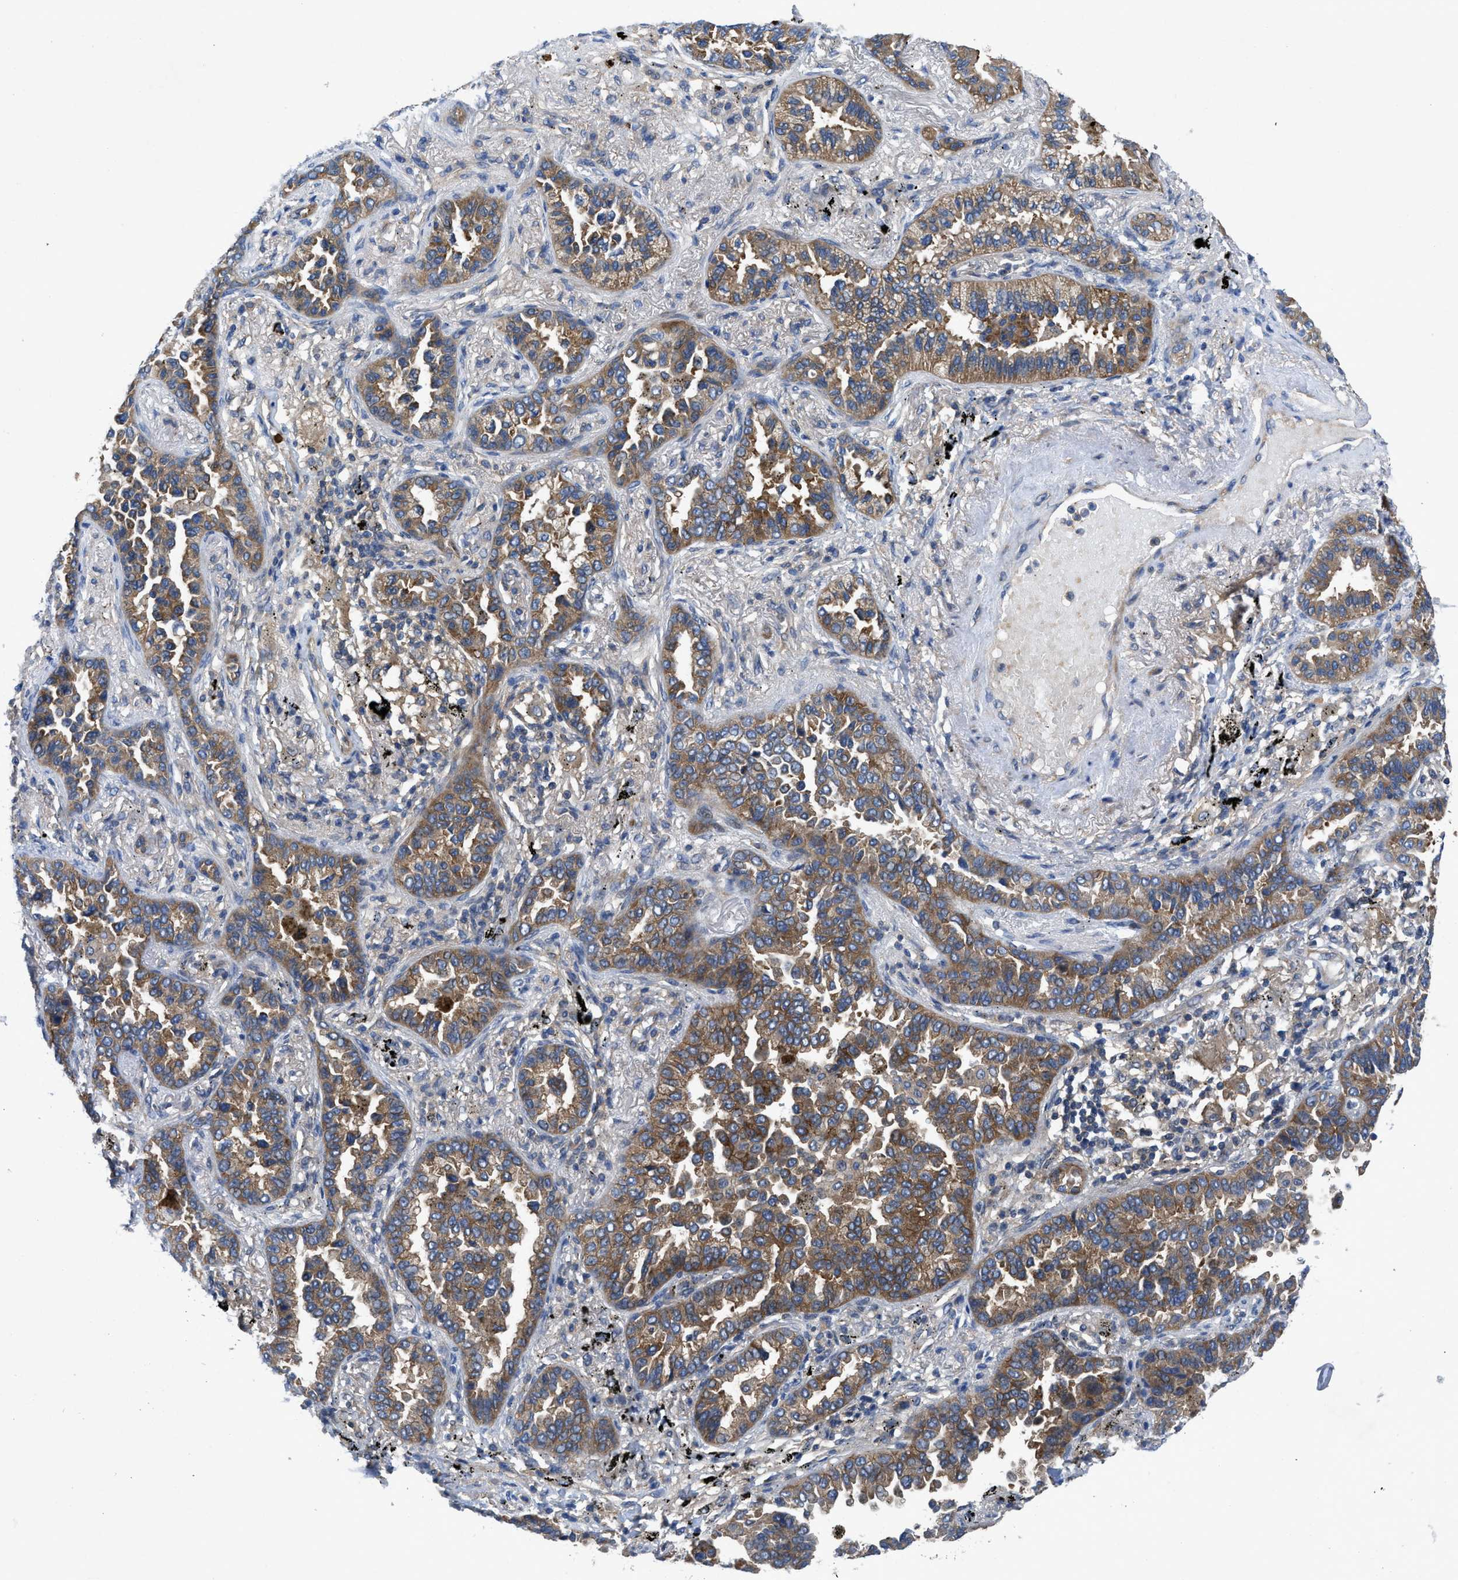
{"staining": {"intensity": "moderate", "quantity": ">75%", "location": "cytoplasmic/membranous"}, "tissue": "lung cancer", "cell_type": "Tumor cells", "image_type": "cancer", "snomed": [{"axis": "morphology", "description": "Normal tissue, NOS"}, {"axis": "morphology", "description": "Adenocarcinoma, NOS"}, {"axis": "topography", "description": "Lung"}], "caption": "The immunohistochemical stain labels moderate cytoplasmic/membranous staining in tumor cells of lung cancer tissue.", "gene": "PANX1", "patient": {"sex": "male", "age": 59}}